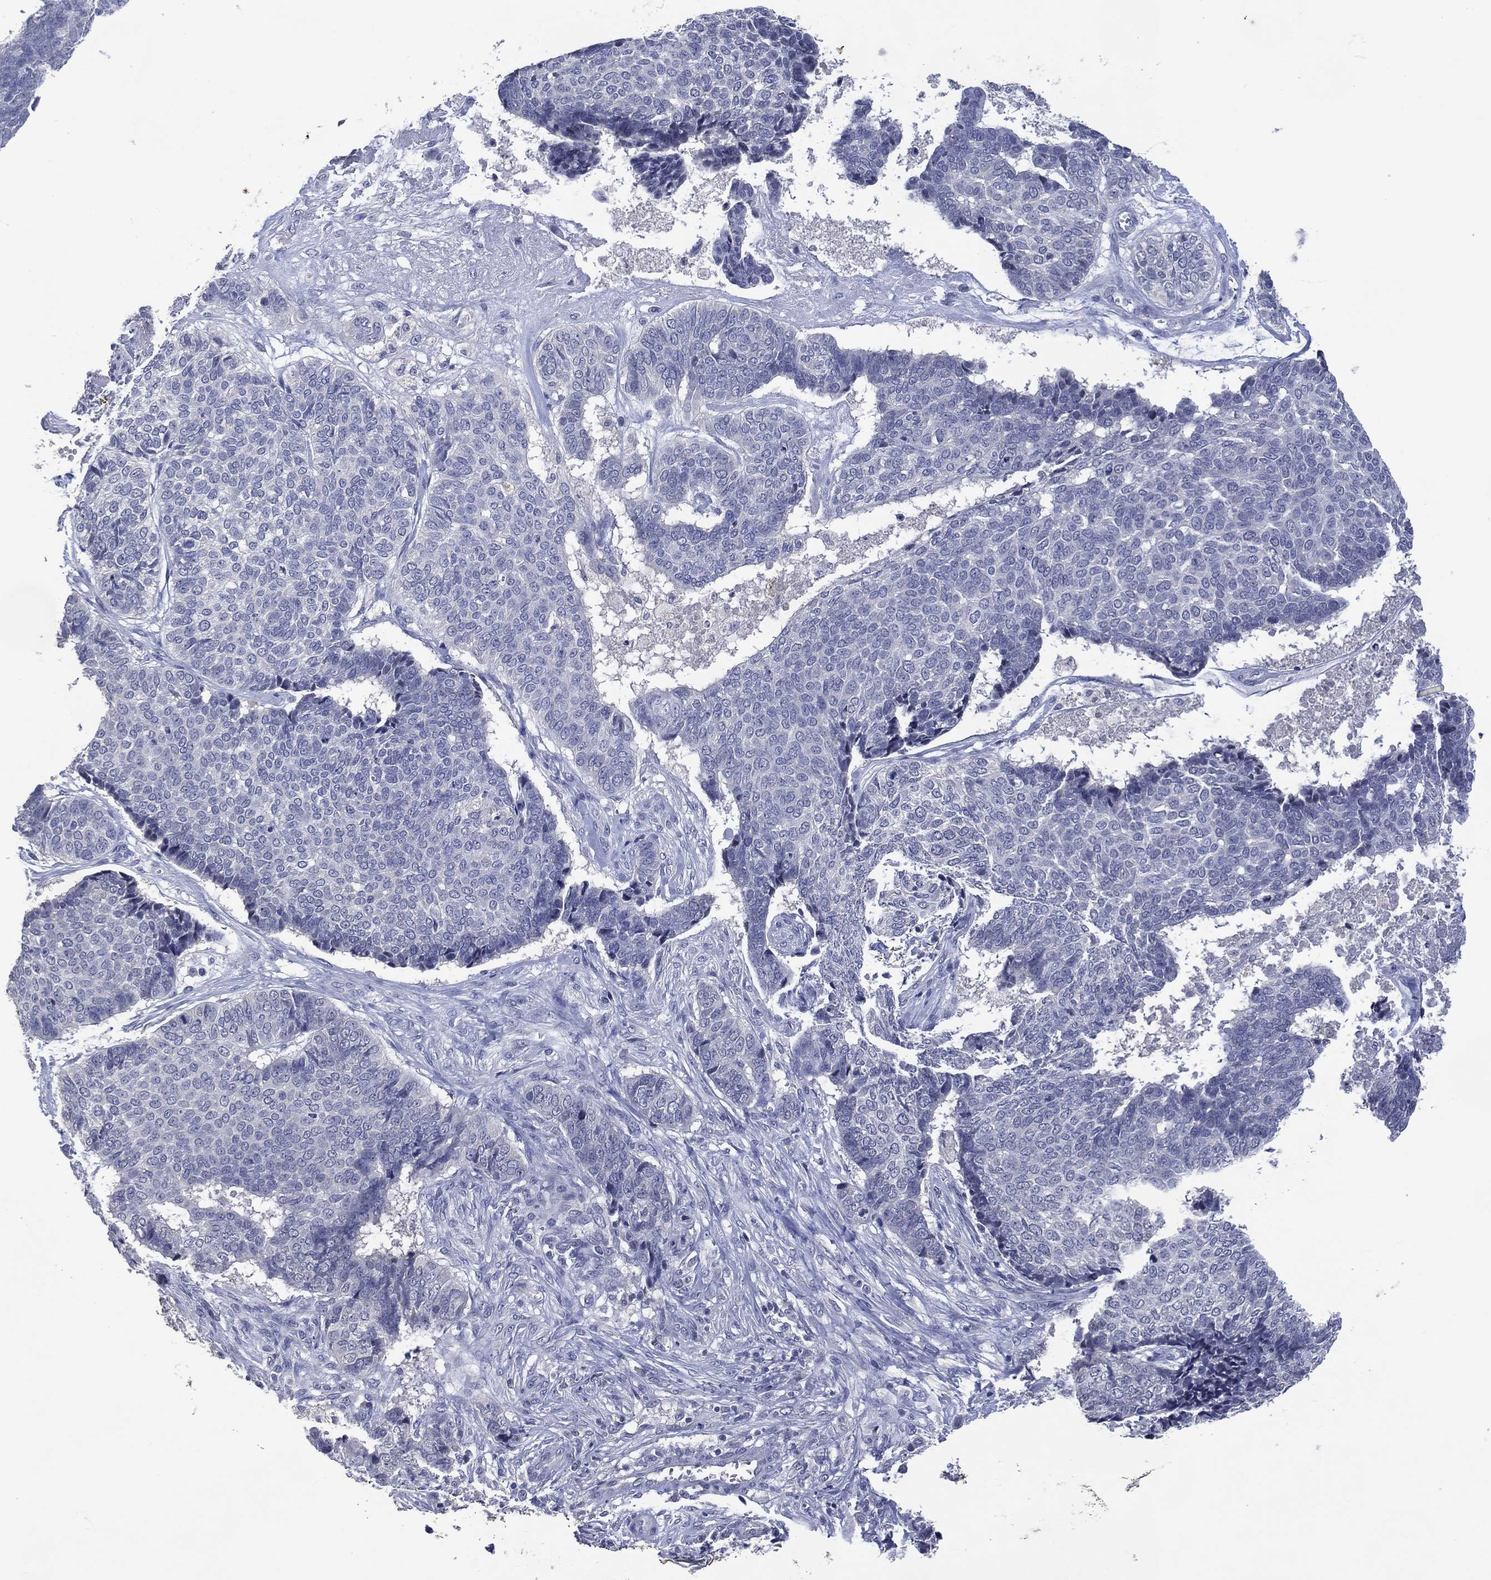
{"staining": {"intensity": "negative", "quantity": "none", "location": "none"}, "tissue": "skin cancer", "cell_type": "Tumor cells", "image_type": "cancer", "snomed": [{"axis": "morphology", "description": "Basal cell carcinoma"}, {"axis": "topography", "description": "Skin"}], "caption": "The micrograph displays no significant staining in tumor cells of skin cancer.", "gene": "USP26", "patient": {"sex": "male", "age": 86}}